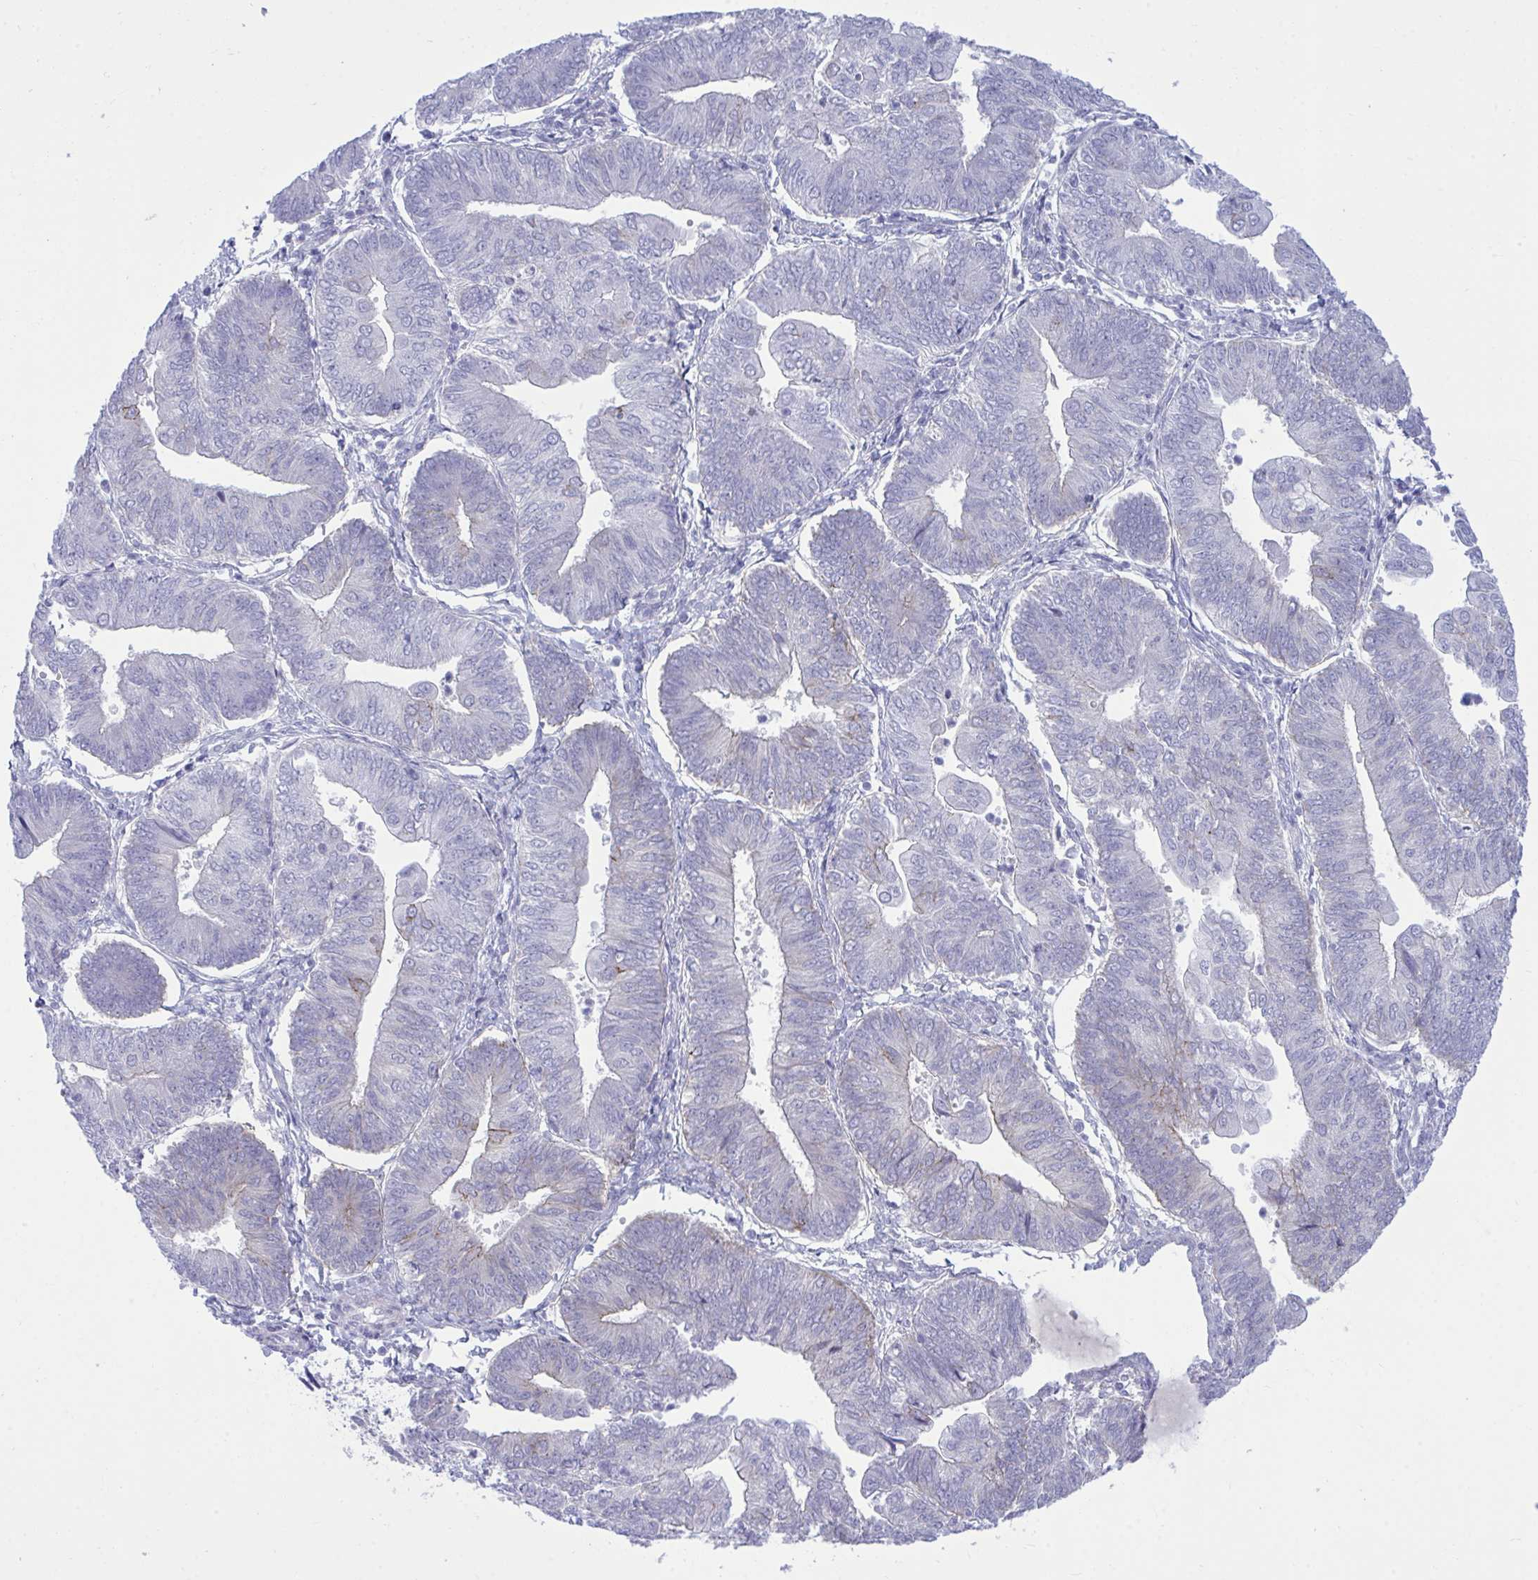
{"staining": {"intensity": "negative", "quantity": "none", "location": "none"}, "tissue": "endometrial cancer", "cell_type": "Tumor cells", "image_type": "cancer", "snomed": [{"axis": "morphology", "description": "Adenocarcinoma, NOS"}, {"axis": "topography", "description": "Endometrium"}], "caption": "Photomicrograph shows no significant protein staining in tumor cells of endometrial cancer.", "gene": "MED9", "patient": {"sex": "female", "age": 65}}